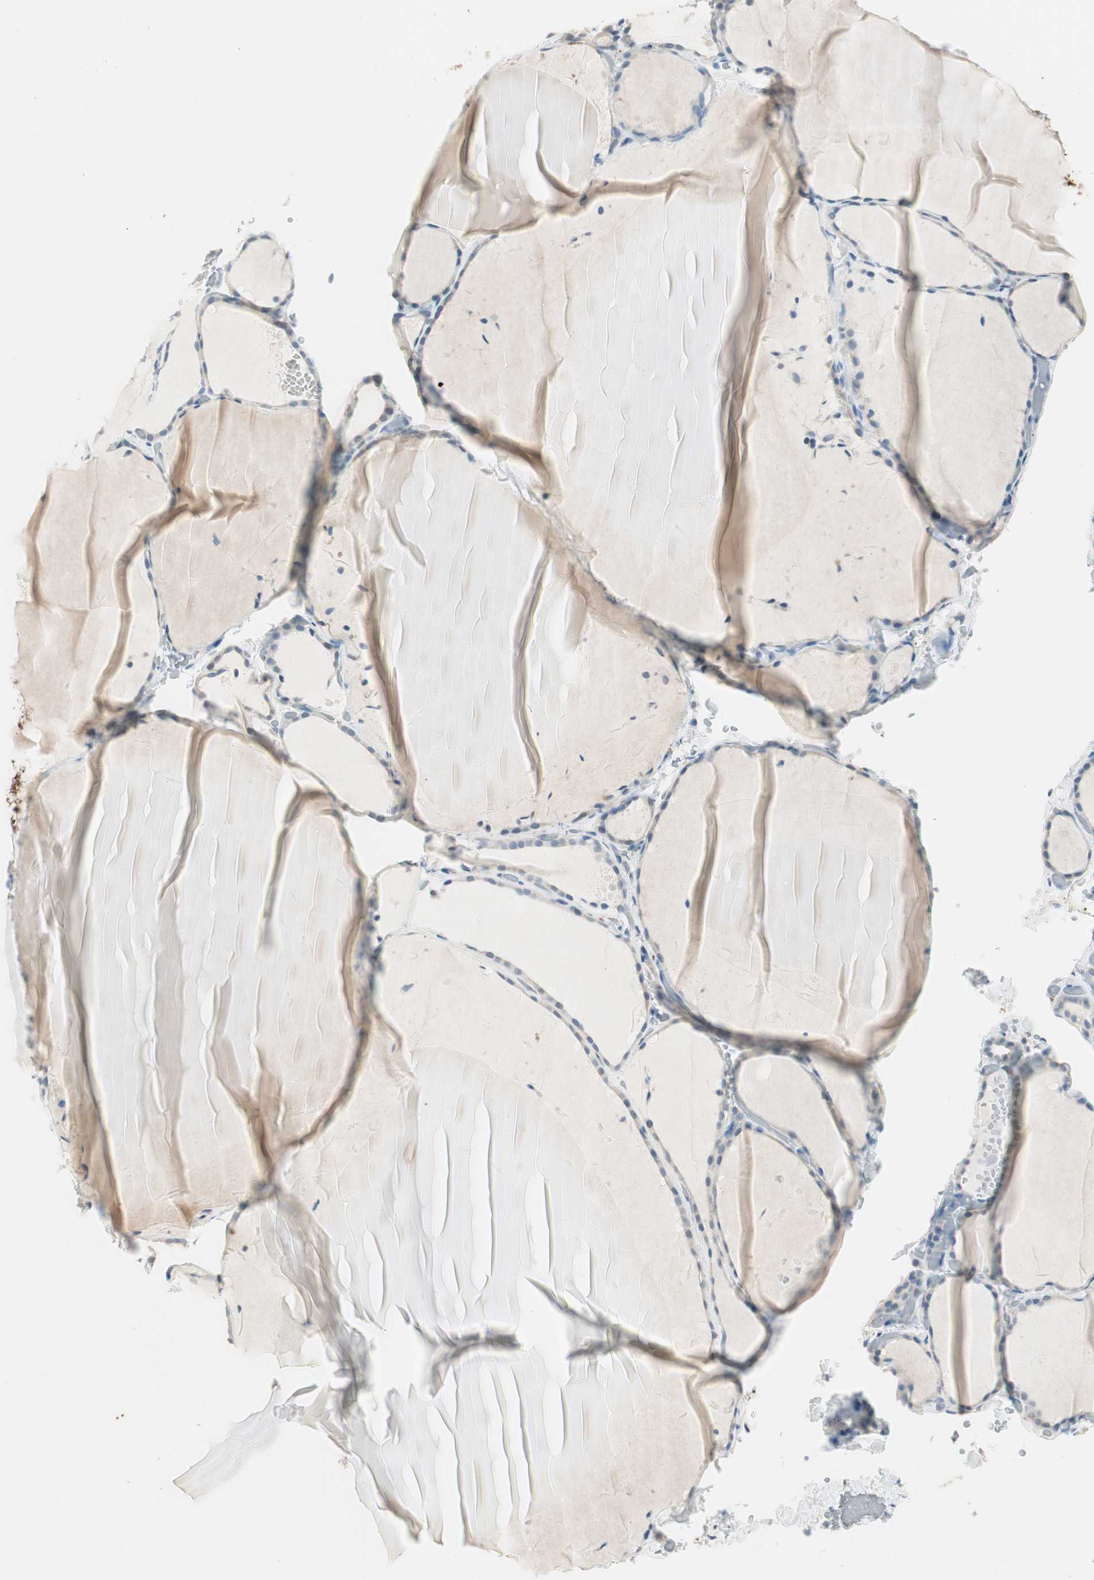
{"staining": {"intensity": "negative", "quantity": "none", "location": "none"}, "tissue": "thyroid gland", "cell_type": "Glandular cells", "image_type": "normal", "snomed": [{"axis": "morphology", "description": "Normal tissue, NOS"}, {"axis": "topography", "description": "Thyroid gland"}], "caption": "Protein analysis of benign thyroid gland displays no significant staining in glandular cells. (IHC, brightfield microscopy, high magnification).", "gene": "GNAO1", "patient": {"sex": "female", "age": 22}}